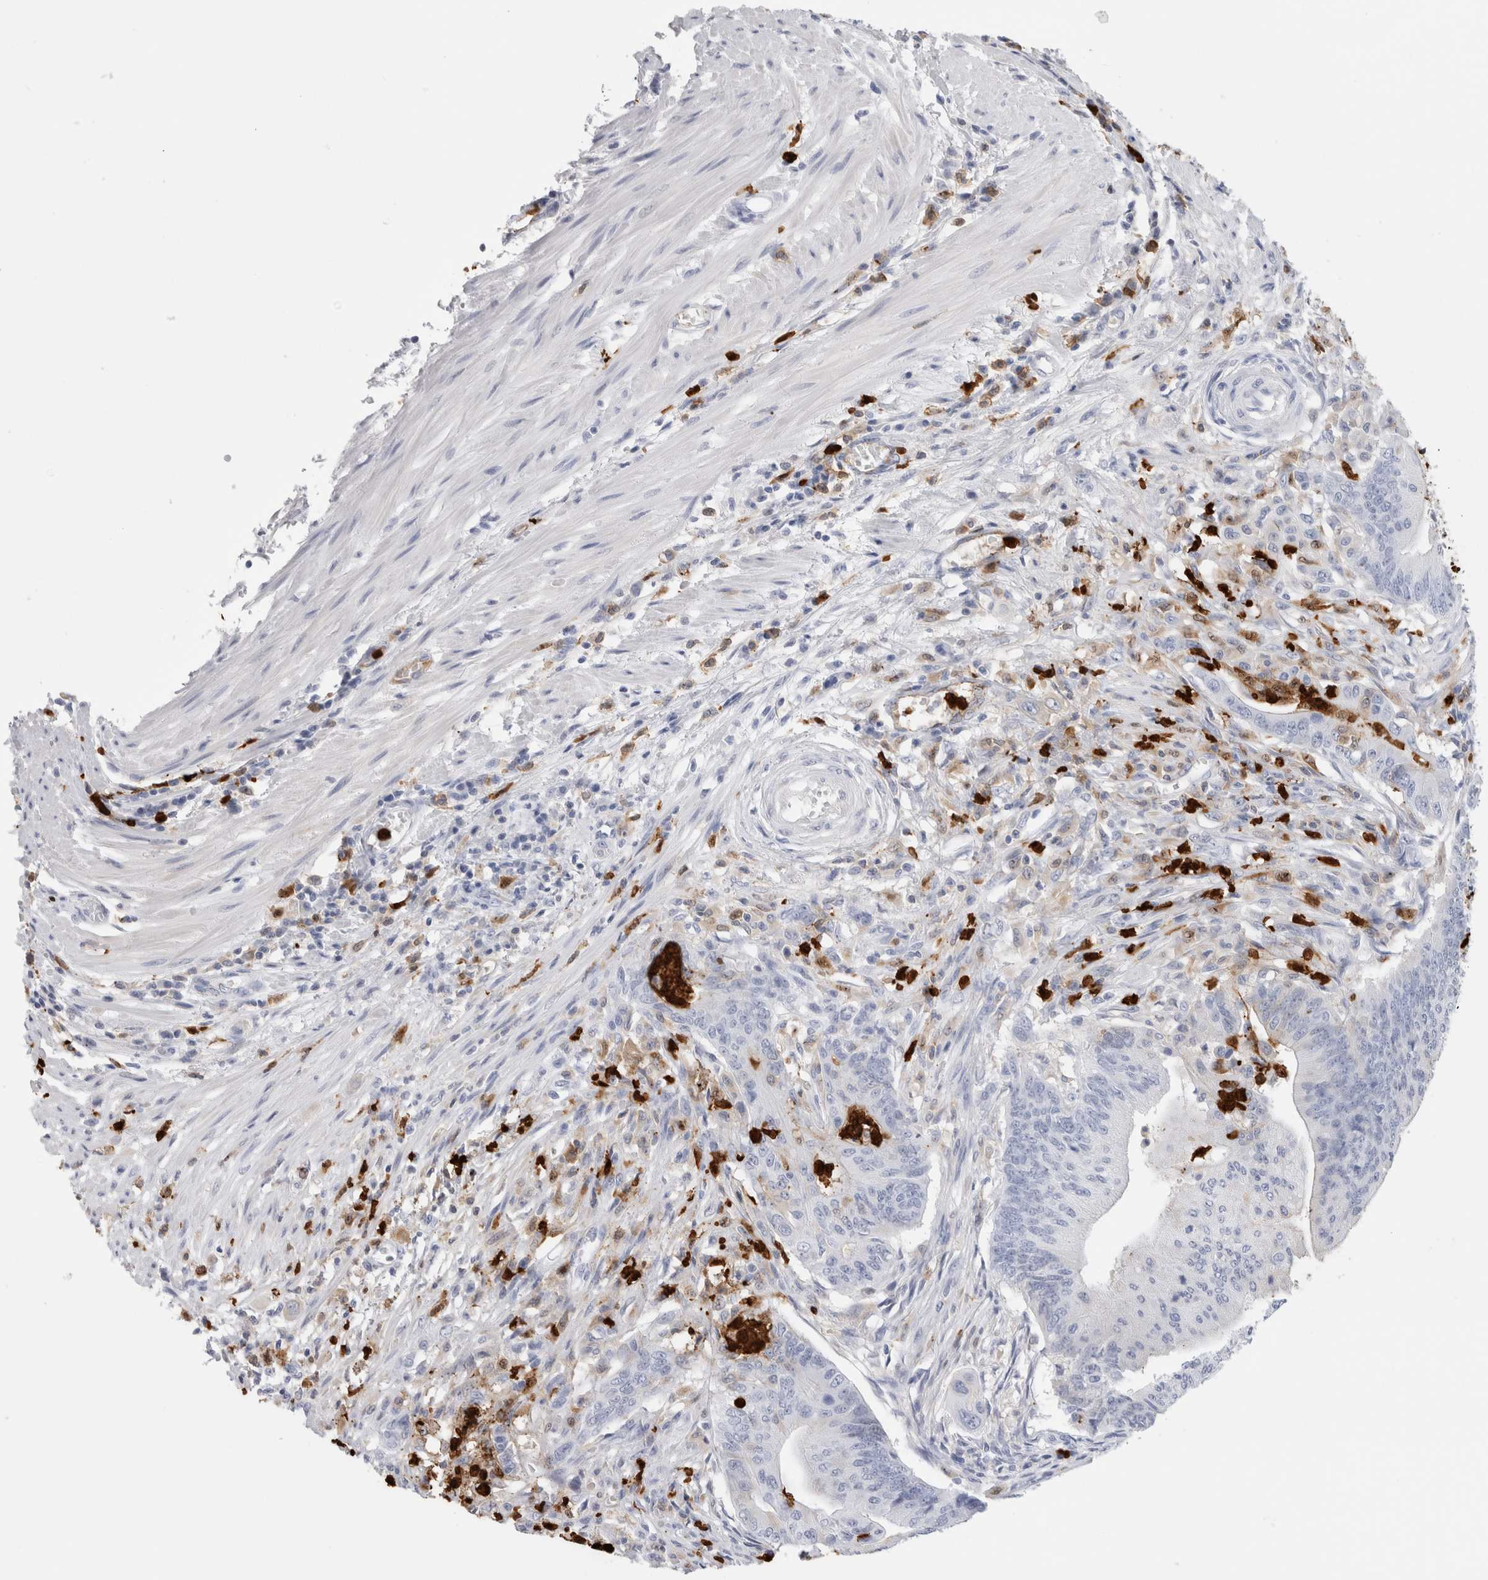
{"staining": {"intensity": "negative", "quantity": "none", "location": "none"}, "tissue": "colorectal cancer", "cell_type": "Tumor cells", "image_type": "cancer", "snomed": [{"axis": "morphology", "description": "Adenoma, NOS"}, {"axis": "morphology", "description": "Adenocarcinoma, NOS"}, {"axis": "topography", "description": "Colon"}], "caption": "Adenoma (colorectal) was stained to show a protein in brown. There is no significant expression in tumor cells. Brightfield microscopy of immunohistochemistry stained with DAB (3,3'-diaminobenzidine) (brown) and hematoxylin (blue), captured at high magnification.", "gene": "S100A8", "patient": {"sex": "male", "age": 79}}